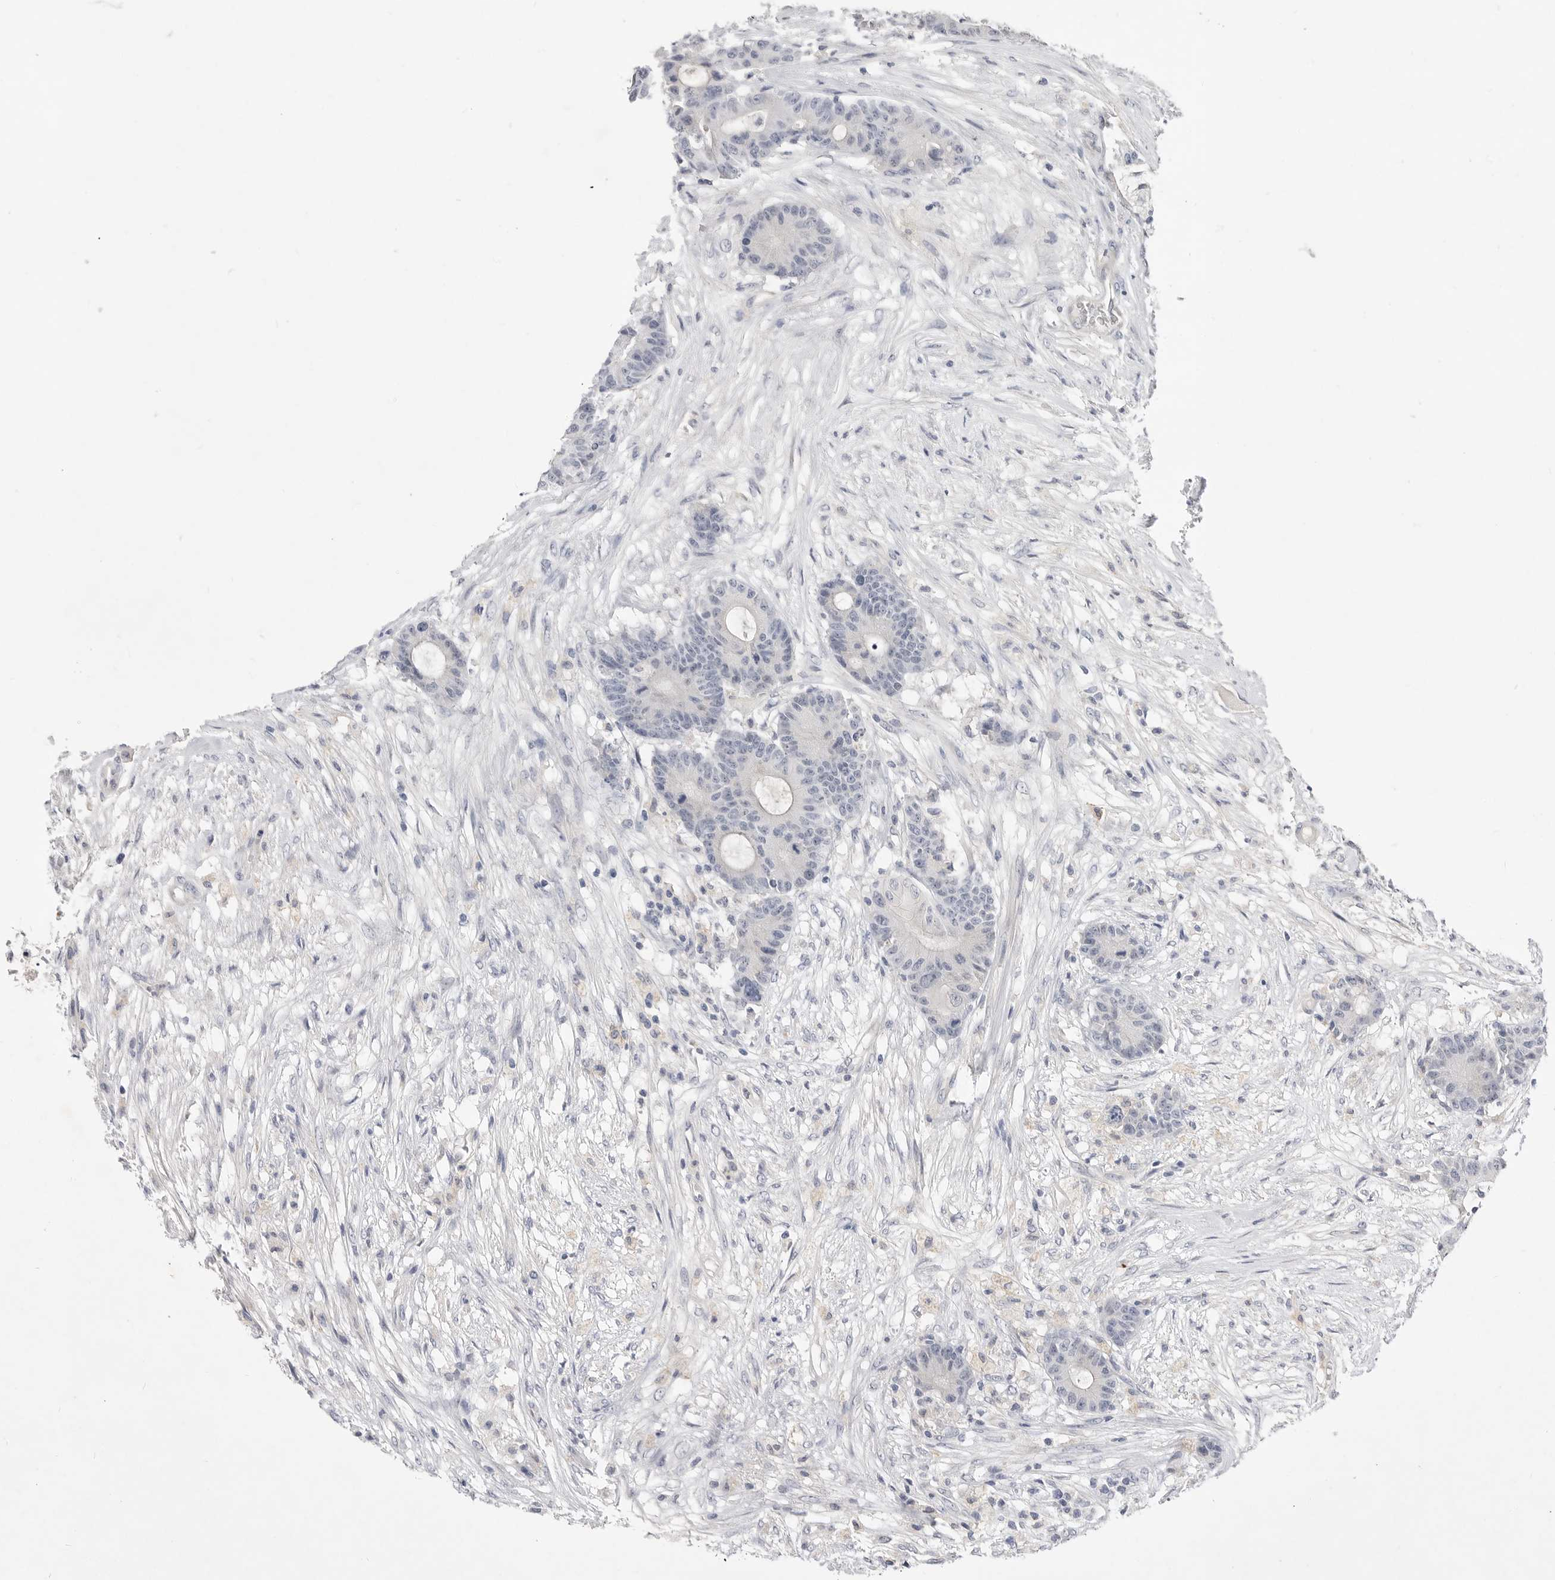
{"staining": {"intensity": "negative", "quantity": "none", "location": "none"}, "tissue": "colorectal cancer", "cell_type": "Tumor cells", "image_type": "cancer", "snomed": [{"axis": "morphology", "description": "Adenocarcinoma, NOS"}, {"axis": "topography", "description": "Colon"}], "caption": "DAB immunohistochemical staining of human colorectal cancer (adenocarcinoma) shows no significant positivity in tumor cells.", "gene": "ITGAD", "patient": {"sex": "female", "age": 84}}